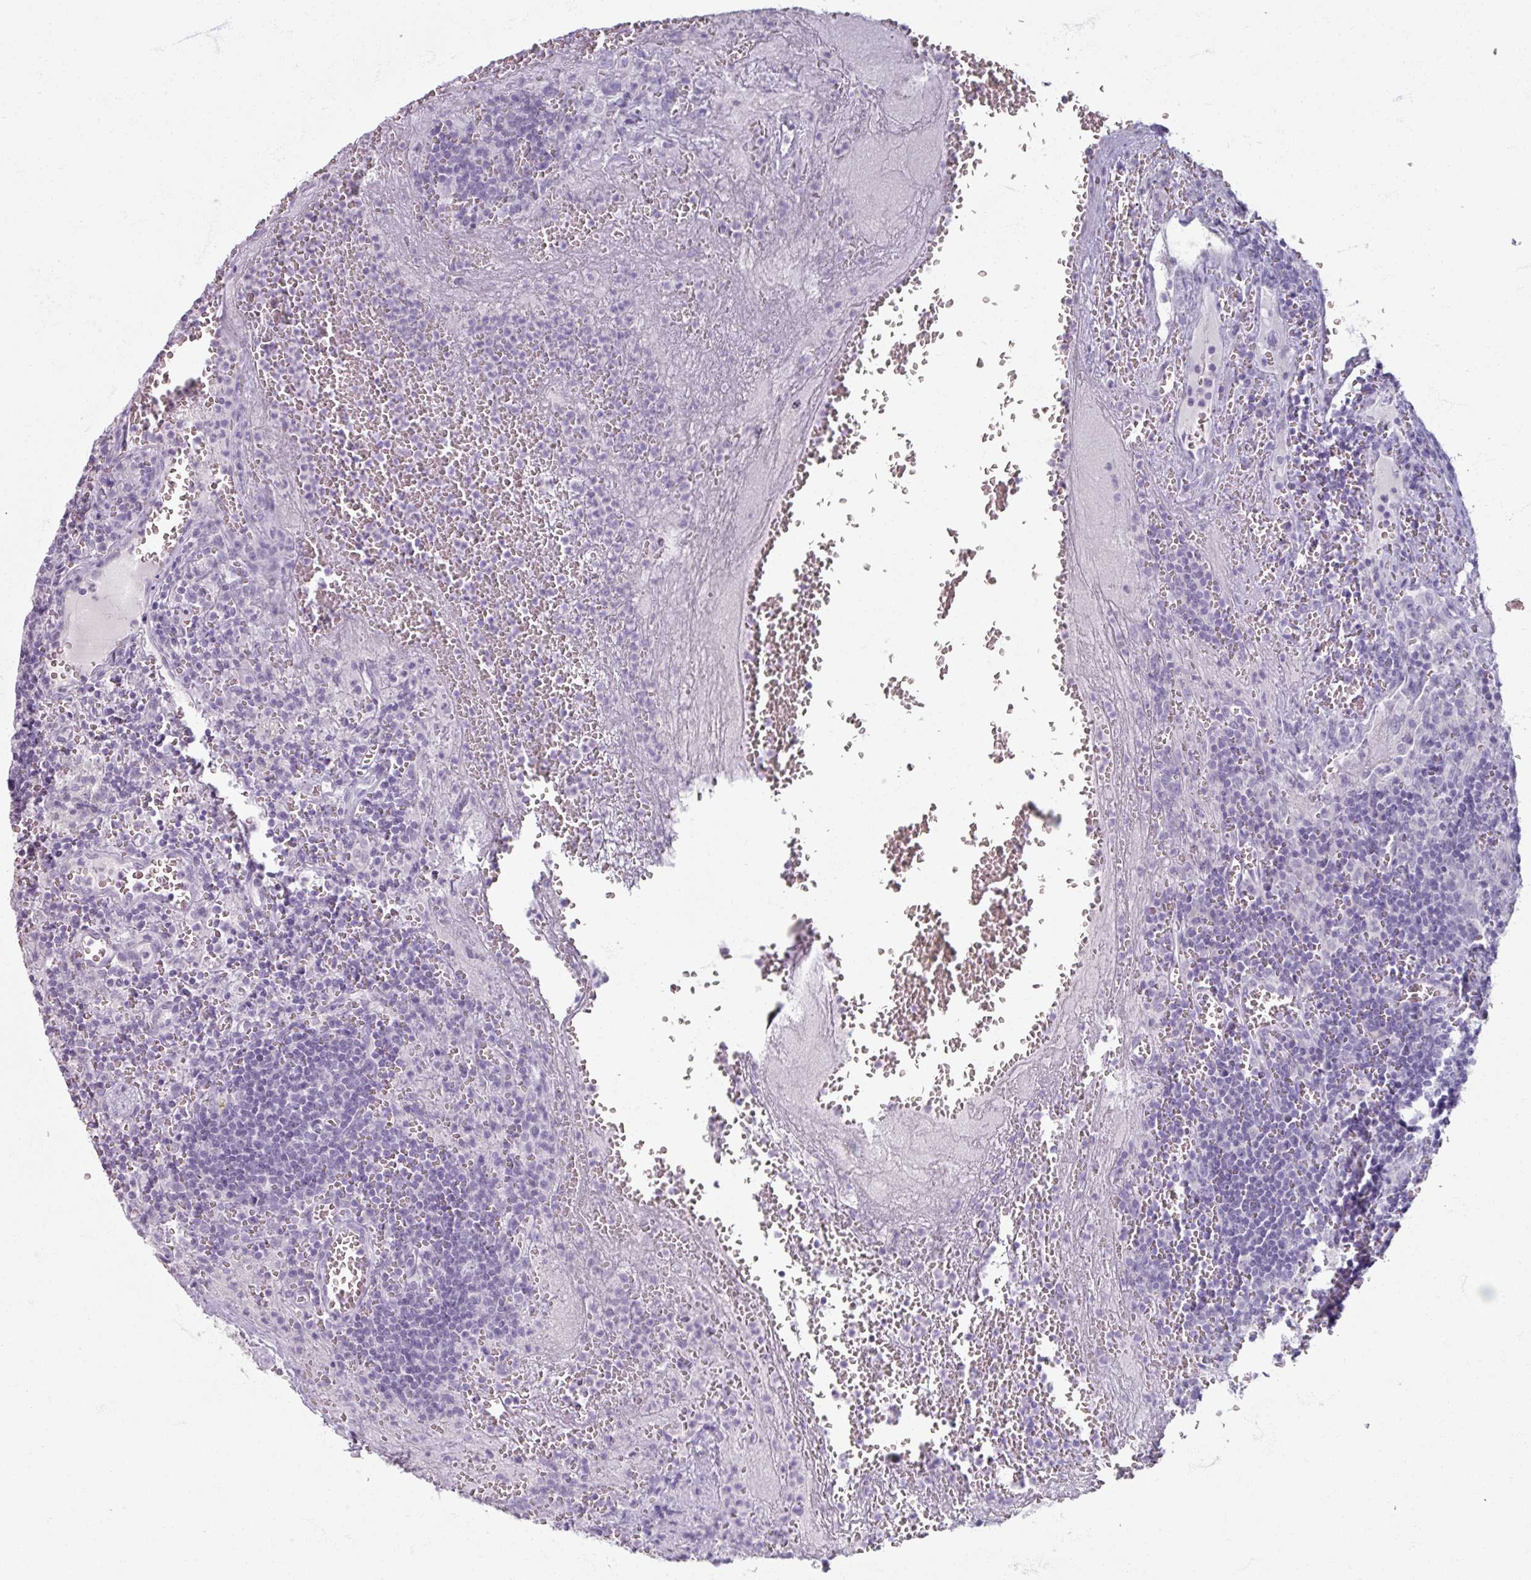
{"staining": {"intensity": "negative", "quantity": "none", "location": "none"}, "tissue": "lymph node", "cell_type": "Germinal center cells", "image_type": "normal", "snomed": [{"axis": "morphology", "description": "Normal tissue, NOS"}, {"axis": "topography", "description": "Lymph node"}], "caption": "The image demonstrates no significant staining in germinal center cells of lymph node.", "gene": "TG", "patient": {"sex": "male", "age": 50}}